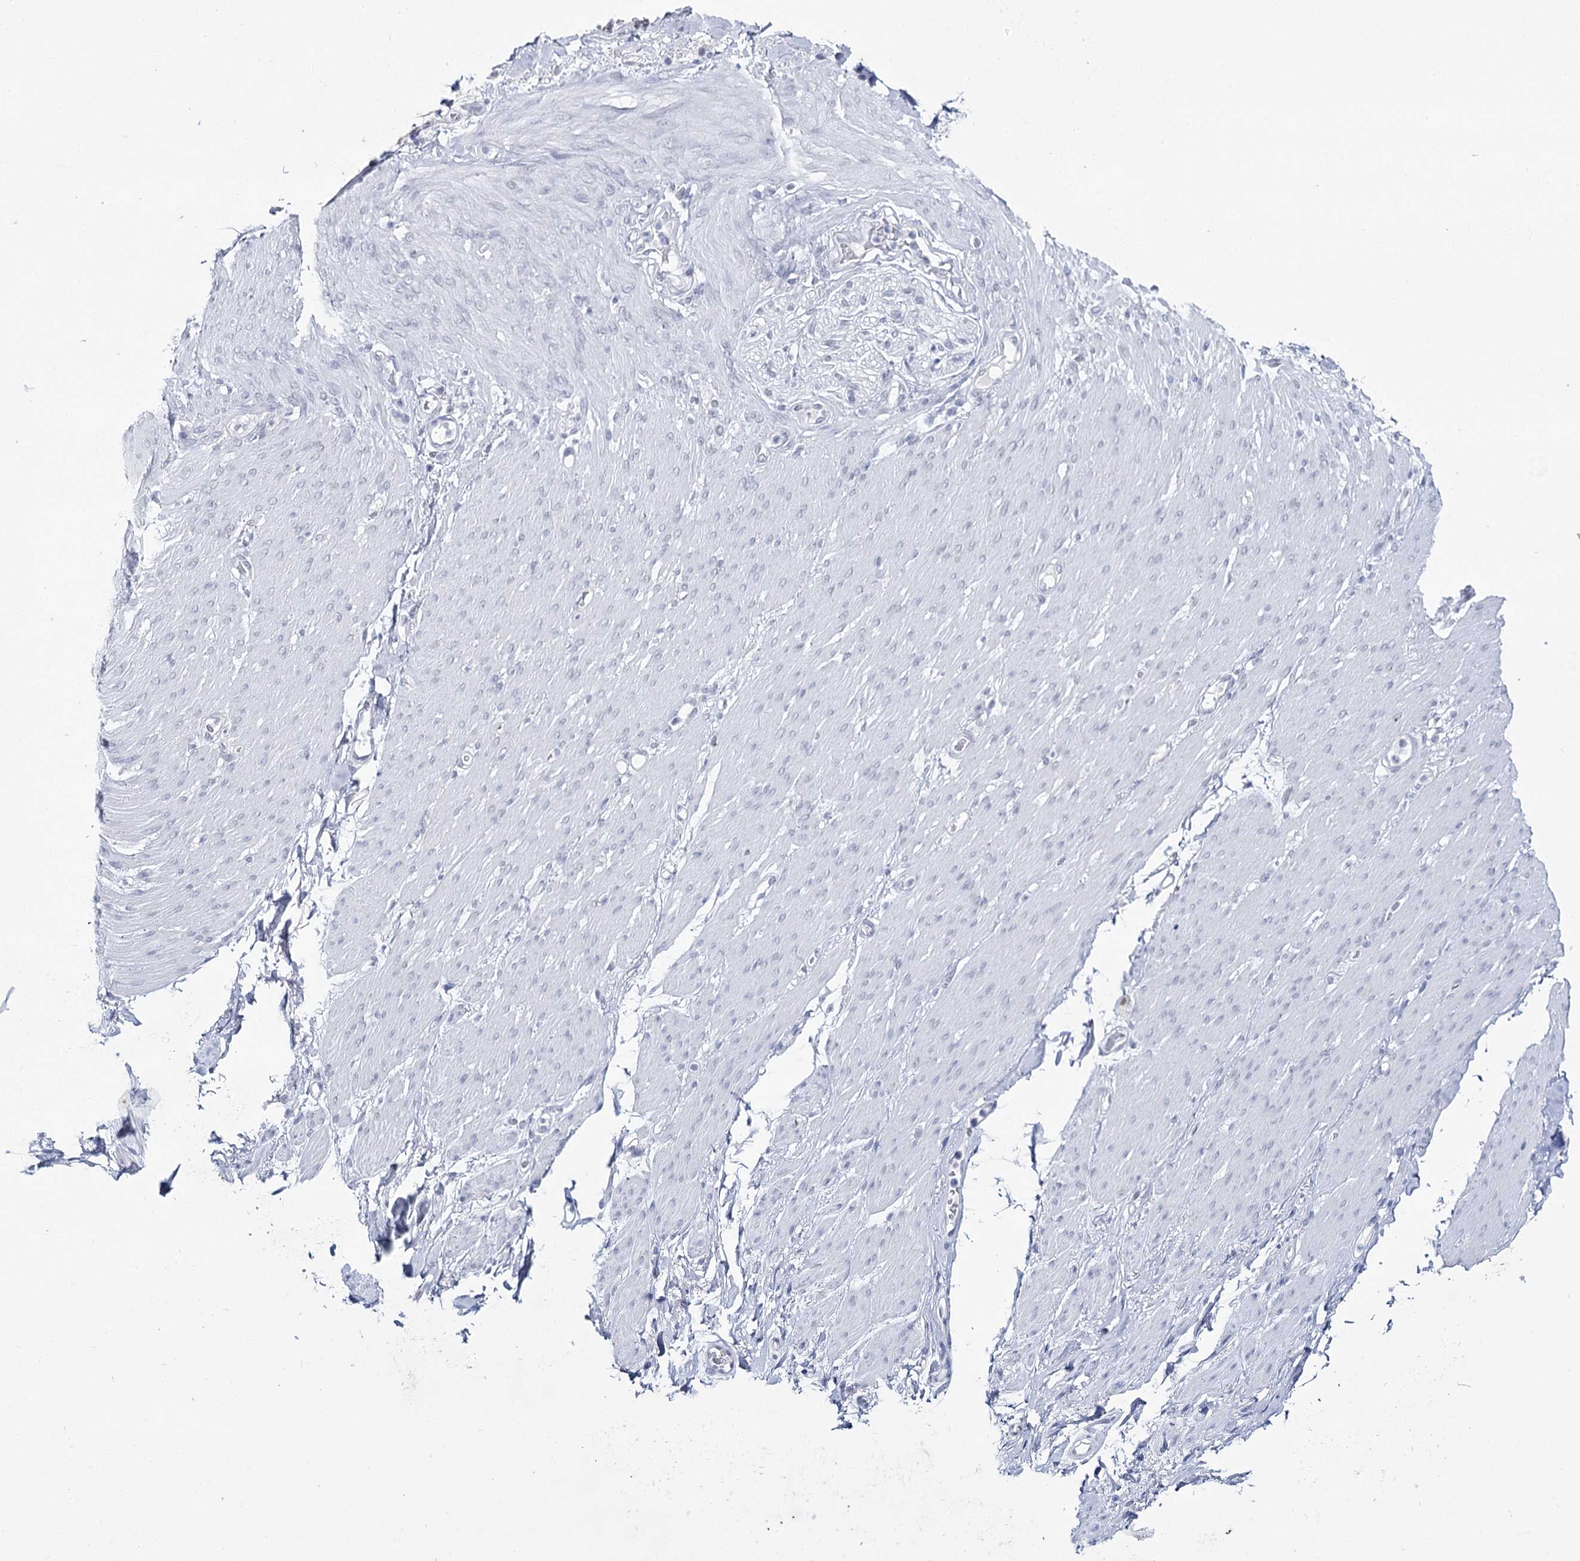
{"staining": {"intensity": "negative", "quantity": "none", "location": "none"}, "tissue": "adipose tissue", "cell_type": "Adipocytes", "image_type": "normal", "snomed": [{"axis": "morphology", "description": "Normal tissue, NOS"}, {"axis": "topography", "description": "Colon"}, {"axis": "topography", "description": "Peripheral nerve tissue"}], "caption": "Immunohistochemistry (IHC) image of unremarkable adipose tissue: adipose tissue stained with DAB demonstrates no significant protein positivity in adipocytes.", "gene": "ZC3H8", "patient": {"sex": "female", "age": 61}}